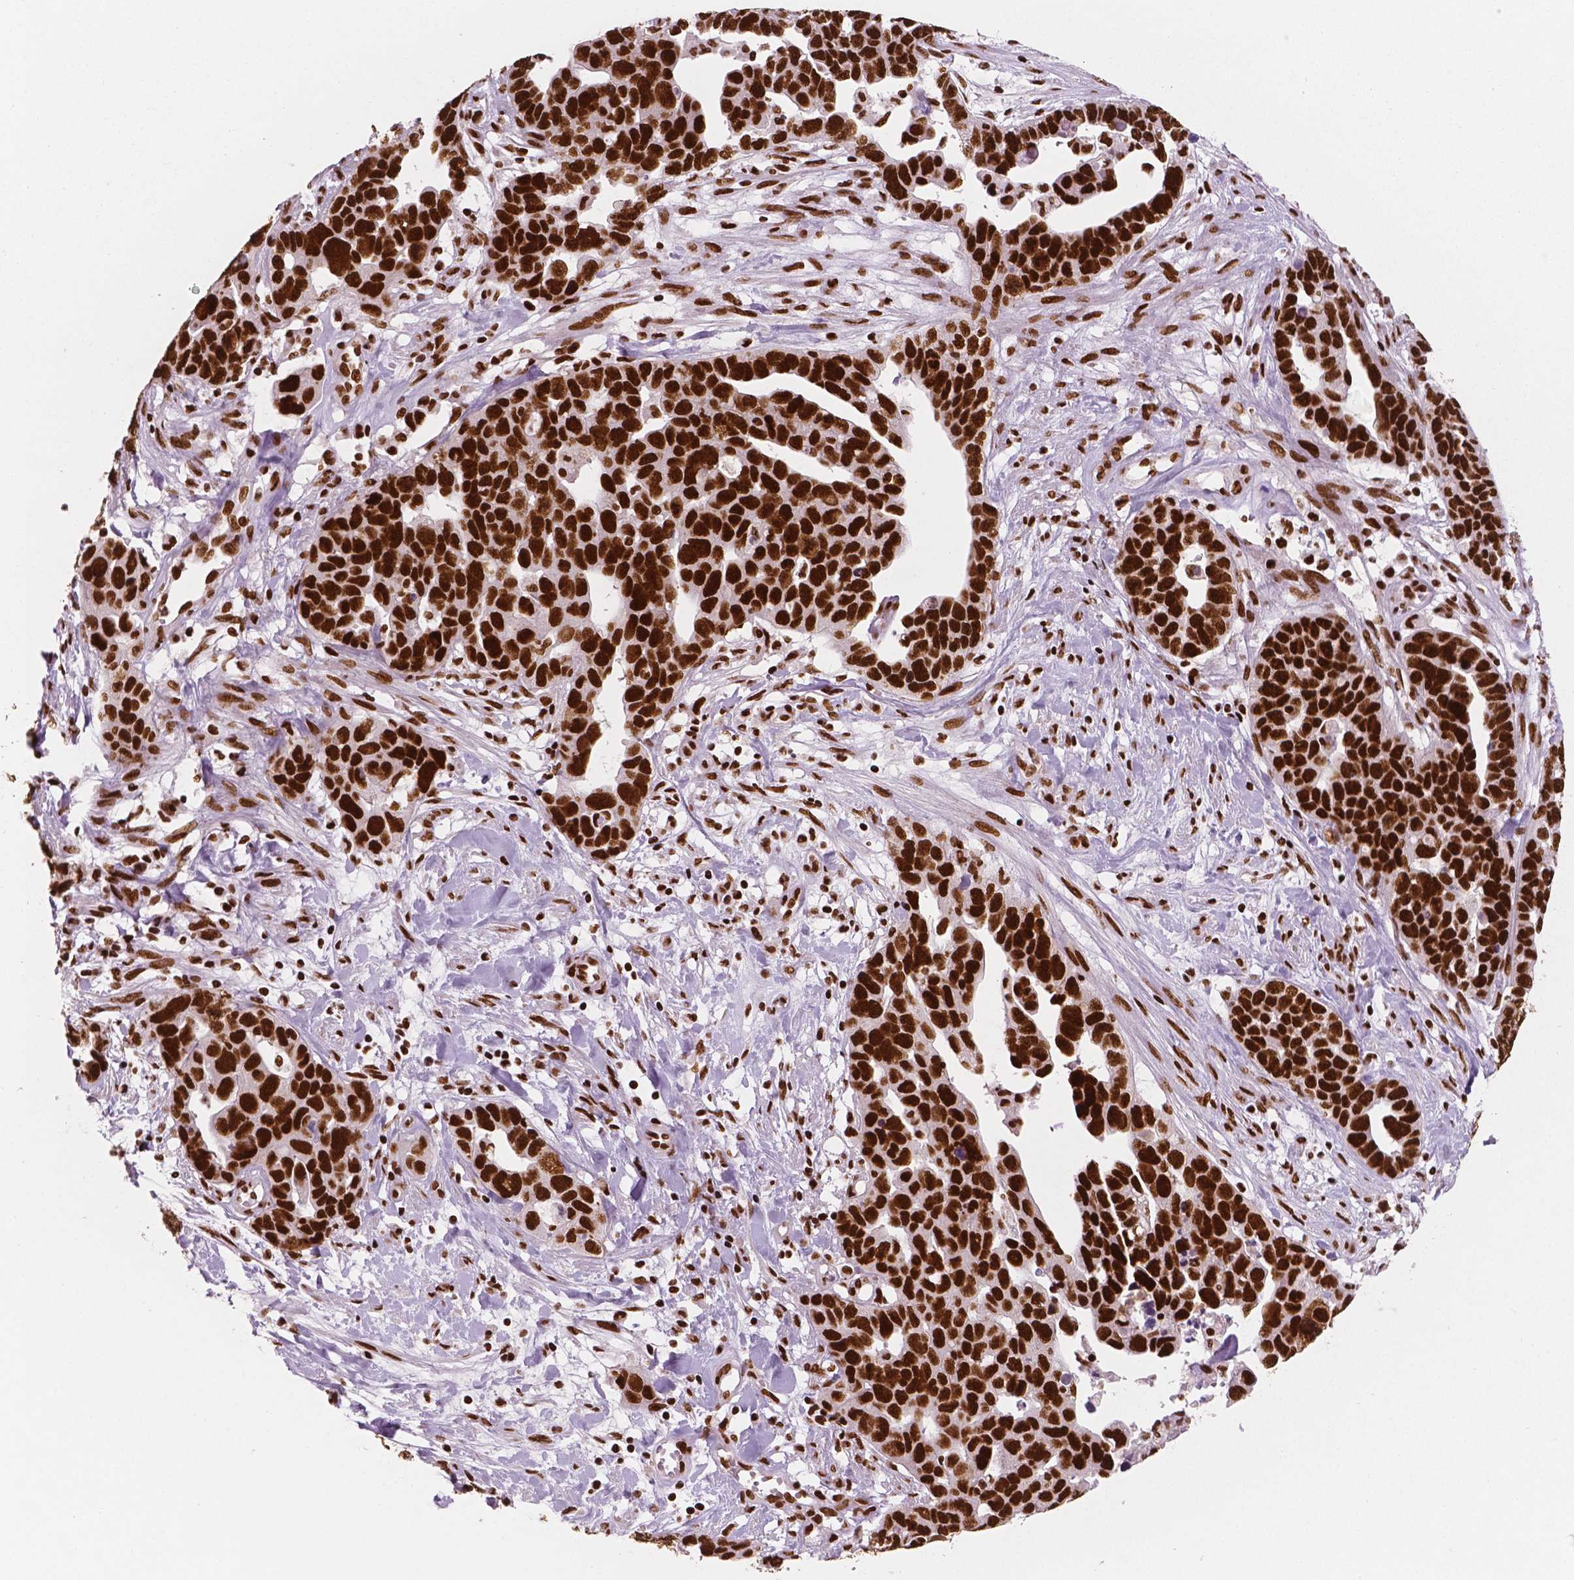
{"staining": {"intensity": "strong", "quantity": ">75%", "location": "nuclear"}, "tissue": "ovarian cancer", "cell_type": "Tumor cells", "image_type": "cancer", "snomed": [{"axis": "morphology", "description": "Cystadenocarcinoma, serous, NOS"}, {"axis": "topography", "description": "Ovary"}], "caption": "This micrograph shows serous cystadenocarcinoma (ovarian) stained with immunohistochemistry (IHC) to label a protein in brown. The nuclear of tumor cells show strong positivity for the protein. Nuclei are counter-stained blue.", "gene": "BRD4", "patient": {"sex": "female", "age": 54}}